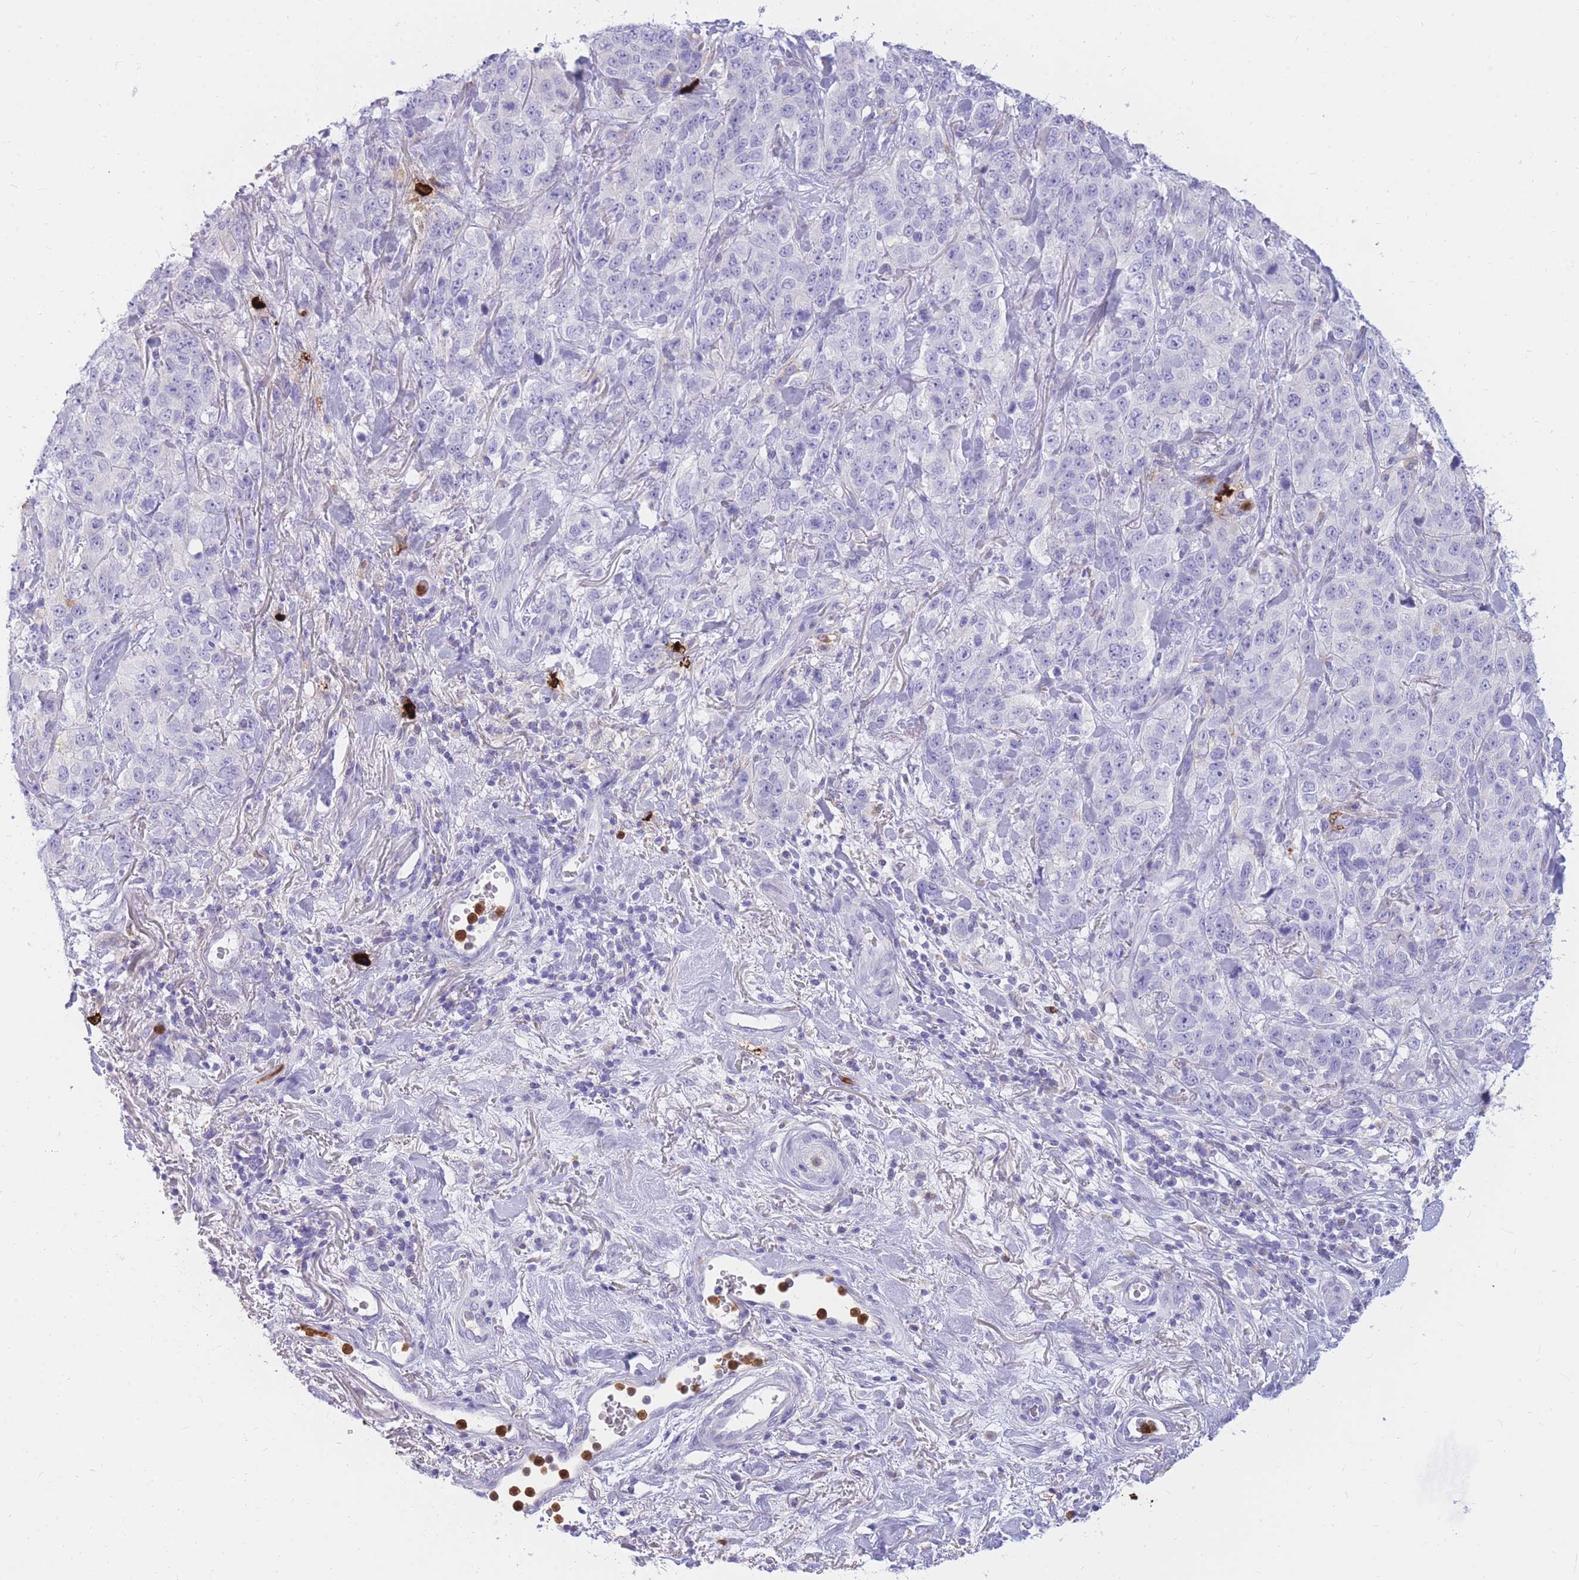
{"staining": {"intensity": "negative", "quantity": "none", "location": "none"}, "tissue": "stomach cancer", "cell_type": "Tumor cells", "image_type": "cancer", "snomed": [{"axis": "morphology", "description": "Adenocarcinoma, NOS"}, {"axis": "topography", "description": "Stomach"}], "caption": "Histopathology image shows no significant protein staining in tumor cells of stomach cancer (adenocarcinoma).", "gene": "TPSAB1", "patient": {"sex": "male", "age": 48}}